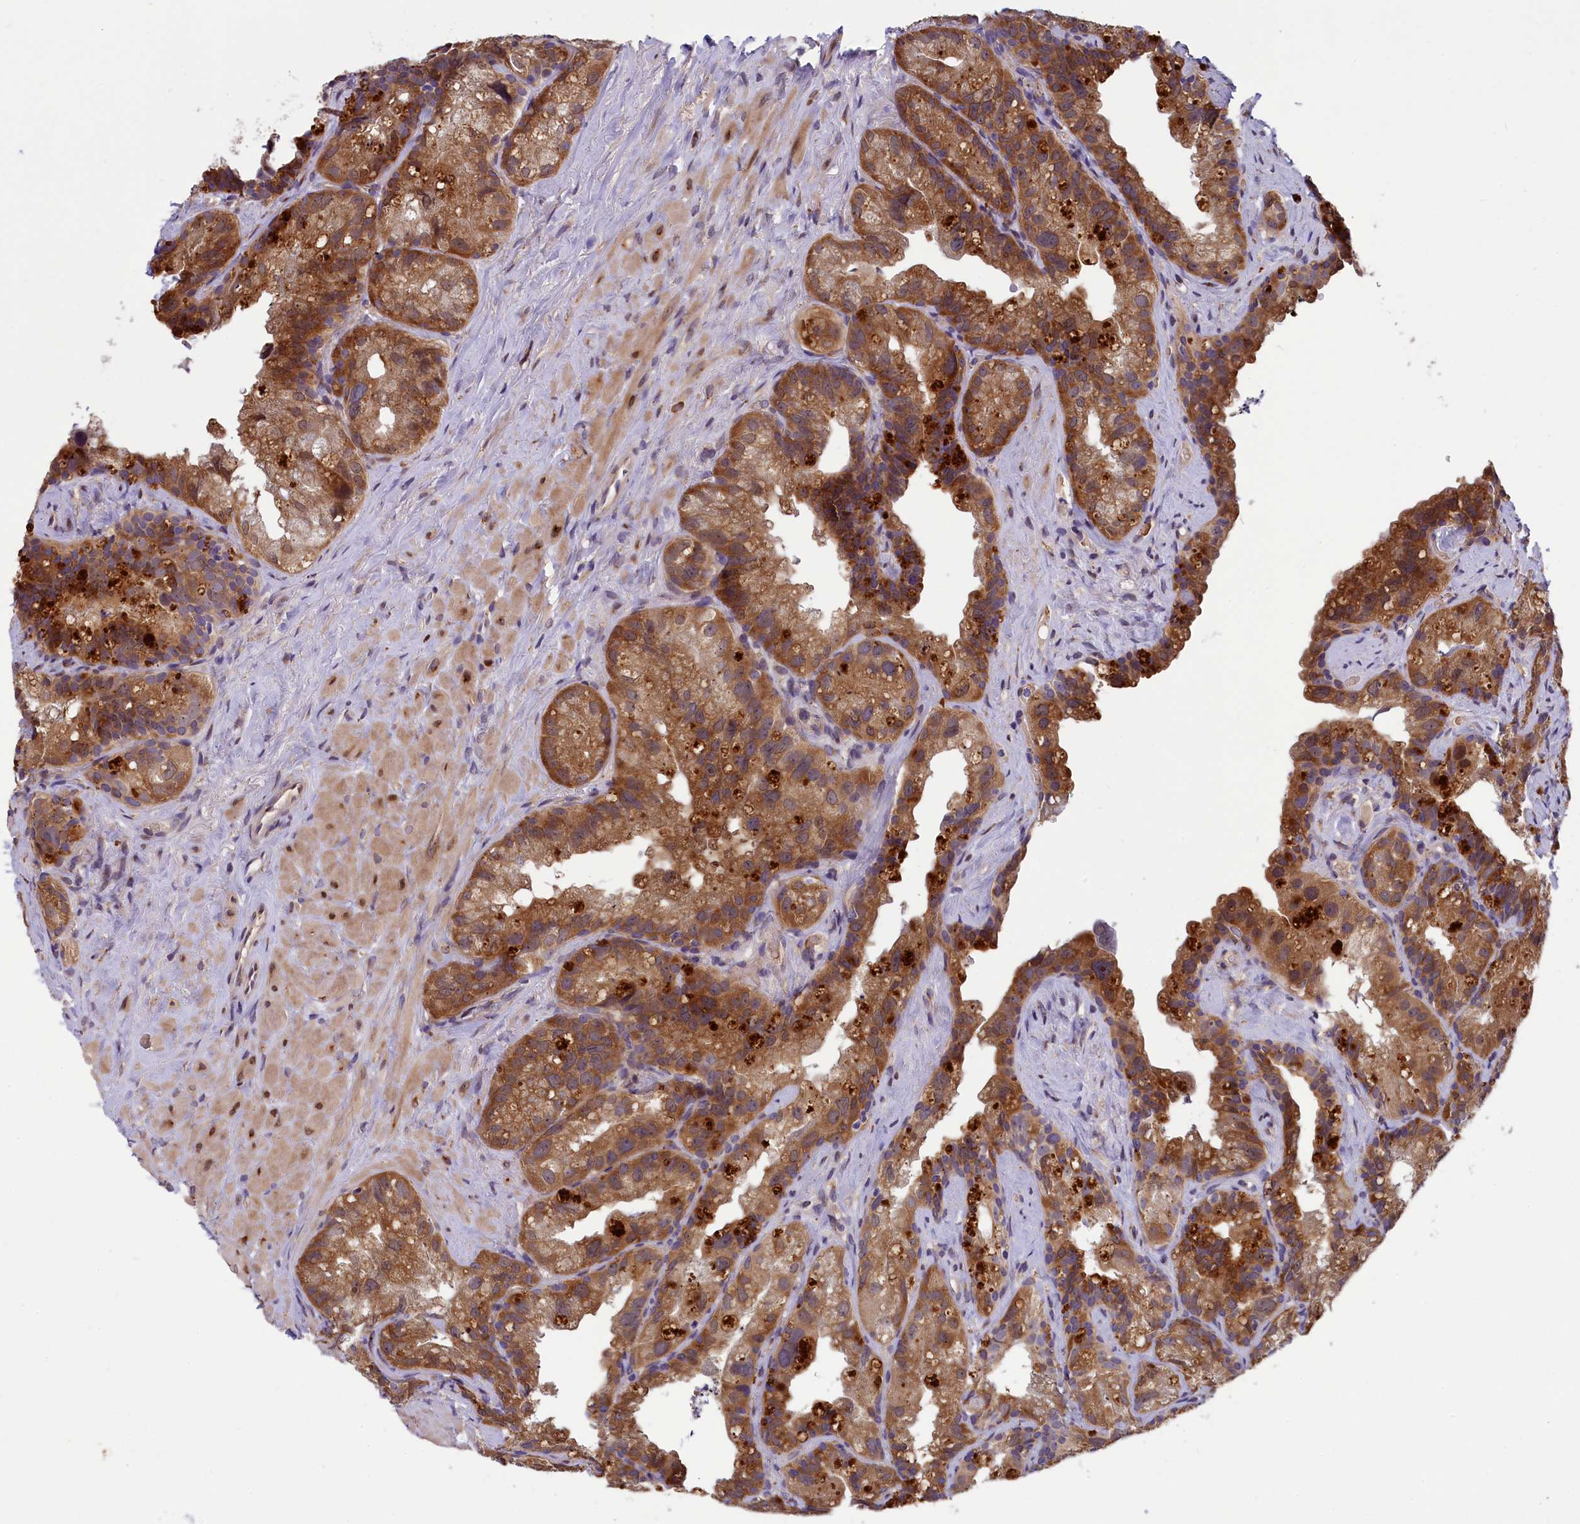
{"staining": {"intensity": "strong", "quantity": ">75%", "location": "cytoplasmic/membranous"}, "tissue": "prostate cancer", "cell_type": "Tumor cells", "image_type": "cancer", "snomed": [{"axis": "morphology", "description": "Normal tissue, NOS"}, {"axis": "morphology", "description": "Adenocarcinoma, Low grade"}, {"axis": "topography", "description": "Prostate"}], "caption": "Prostate low-grade adenocarcinoma stained with IHC reveals strong cytoplasmic/membranous staining in about >75% of tumor cells. Using DAB (brown) and hematoxylin (blue) stains, captured at high magnification using brightfield microscopy.", "gene": "CCDC9B", "patient": {"sex": "male", "age": 72}}